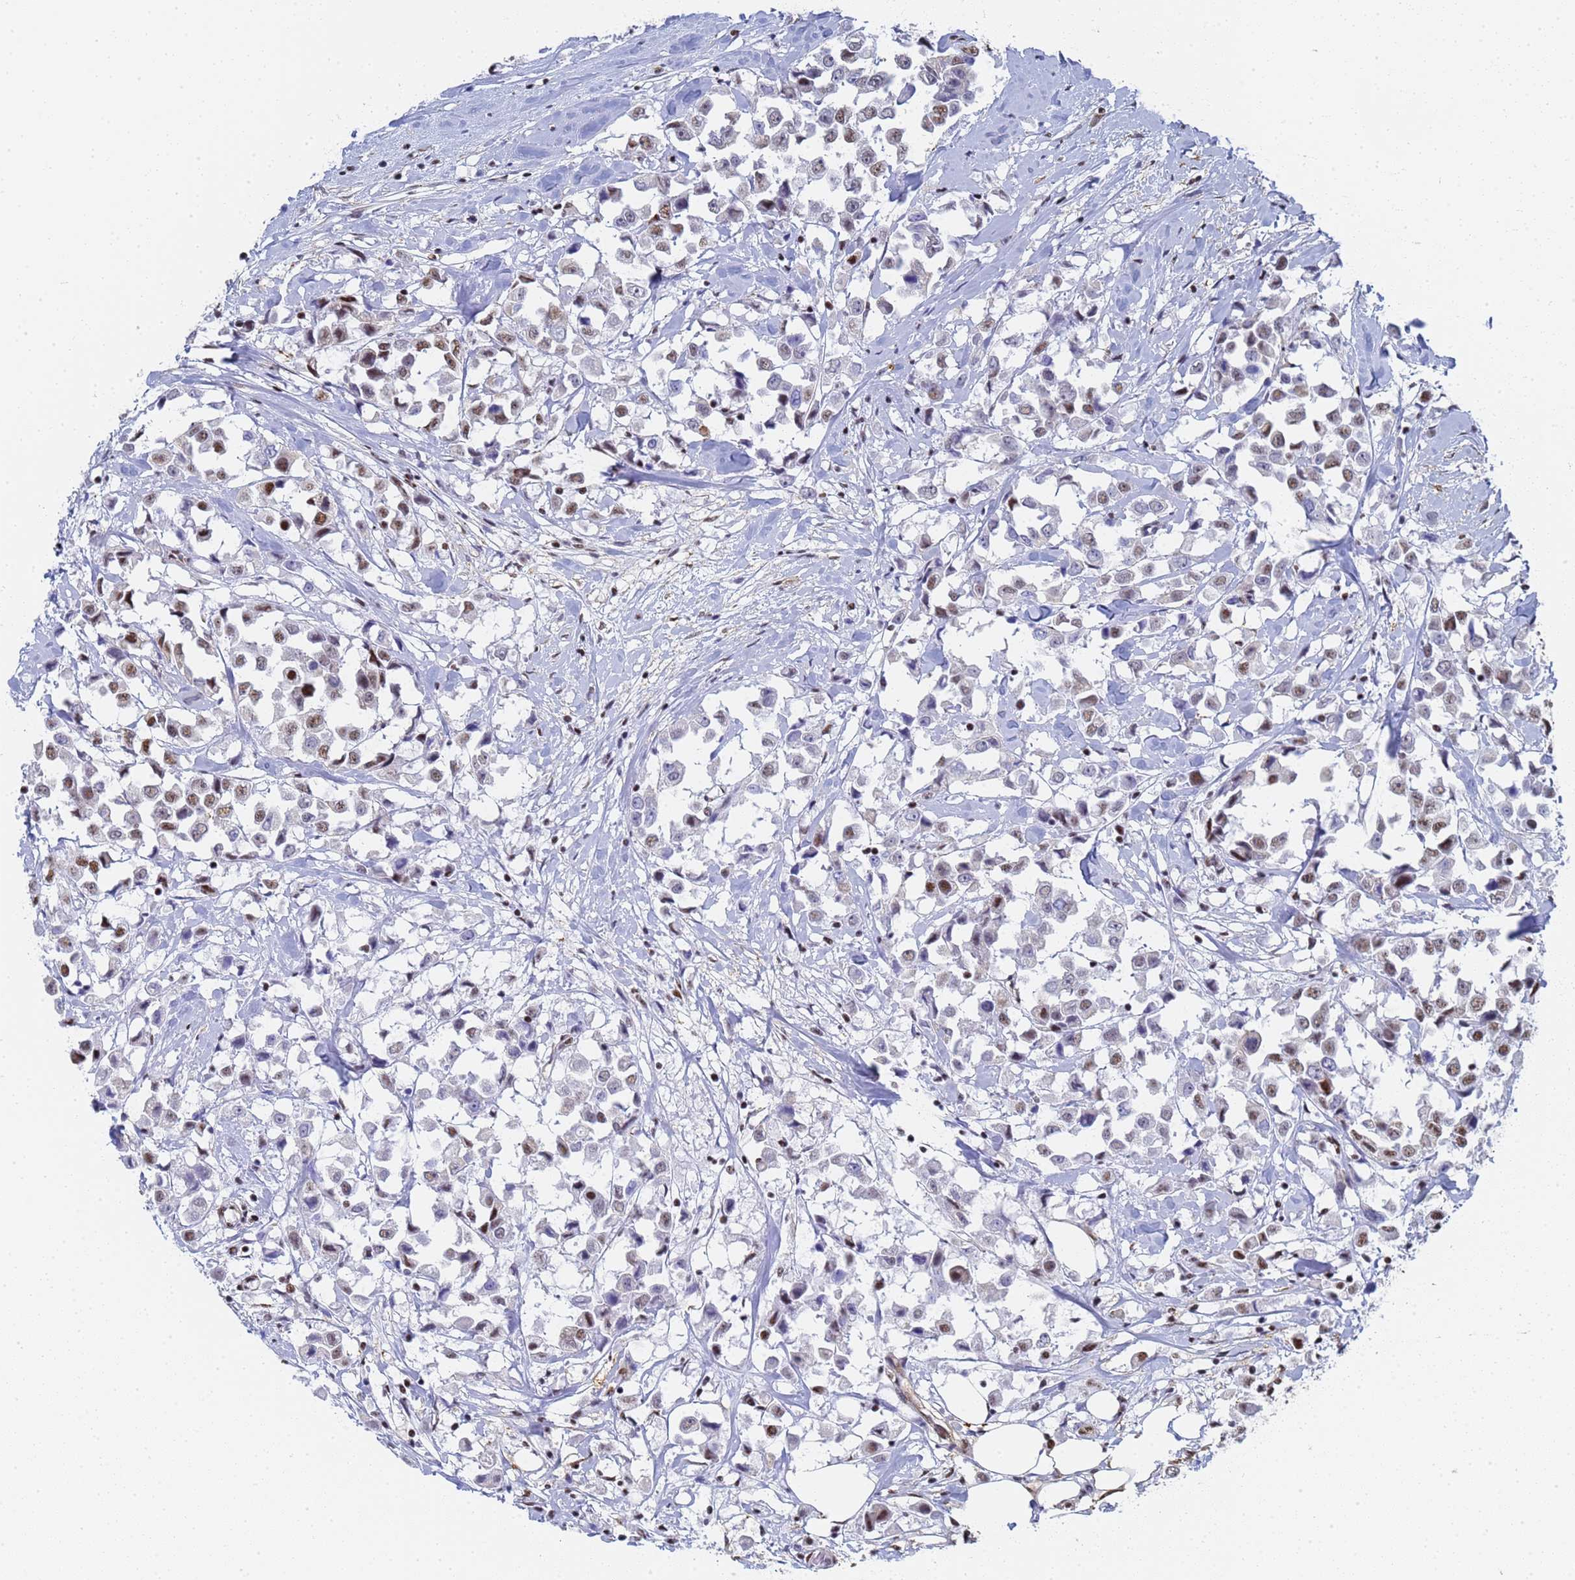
{"staining": {"intensity": "strong", "quantity": "25%-75%", "location": "nuclear"}, "tissue": "breast cancer", "cell_type": "Tumor cells", "image_type": "cancer", "snomed": [{"axis": "morphology", "description": "Duct carcinoma"}, {"axis": "topography", "description": "Breast"}], "caption": "Breast cancer (infiltrating ductal carcinoma) was stained to show a protein in brown. There is high levels of strong nuclear staining in approximately 25%-75% of tumor cells.", "gene": "PRRT4", "patient": {"sex": "female", "age": 61}}